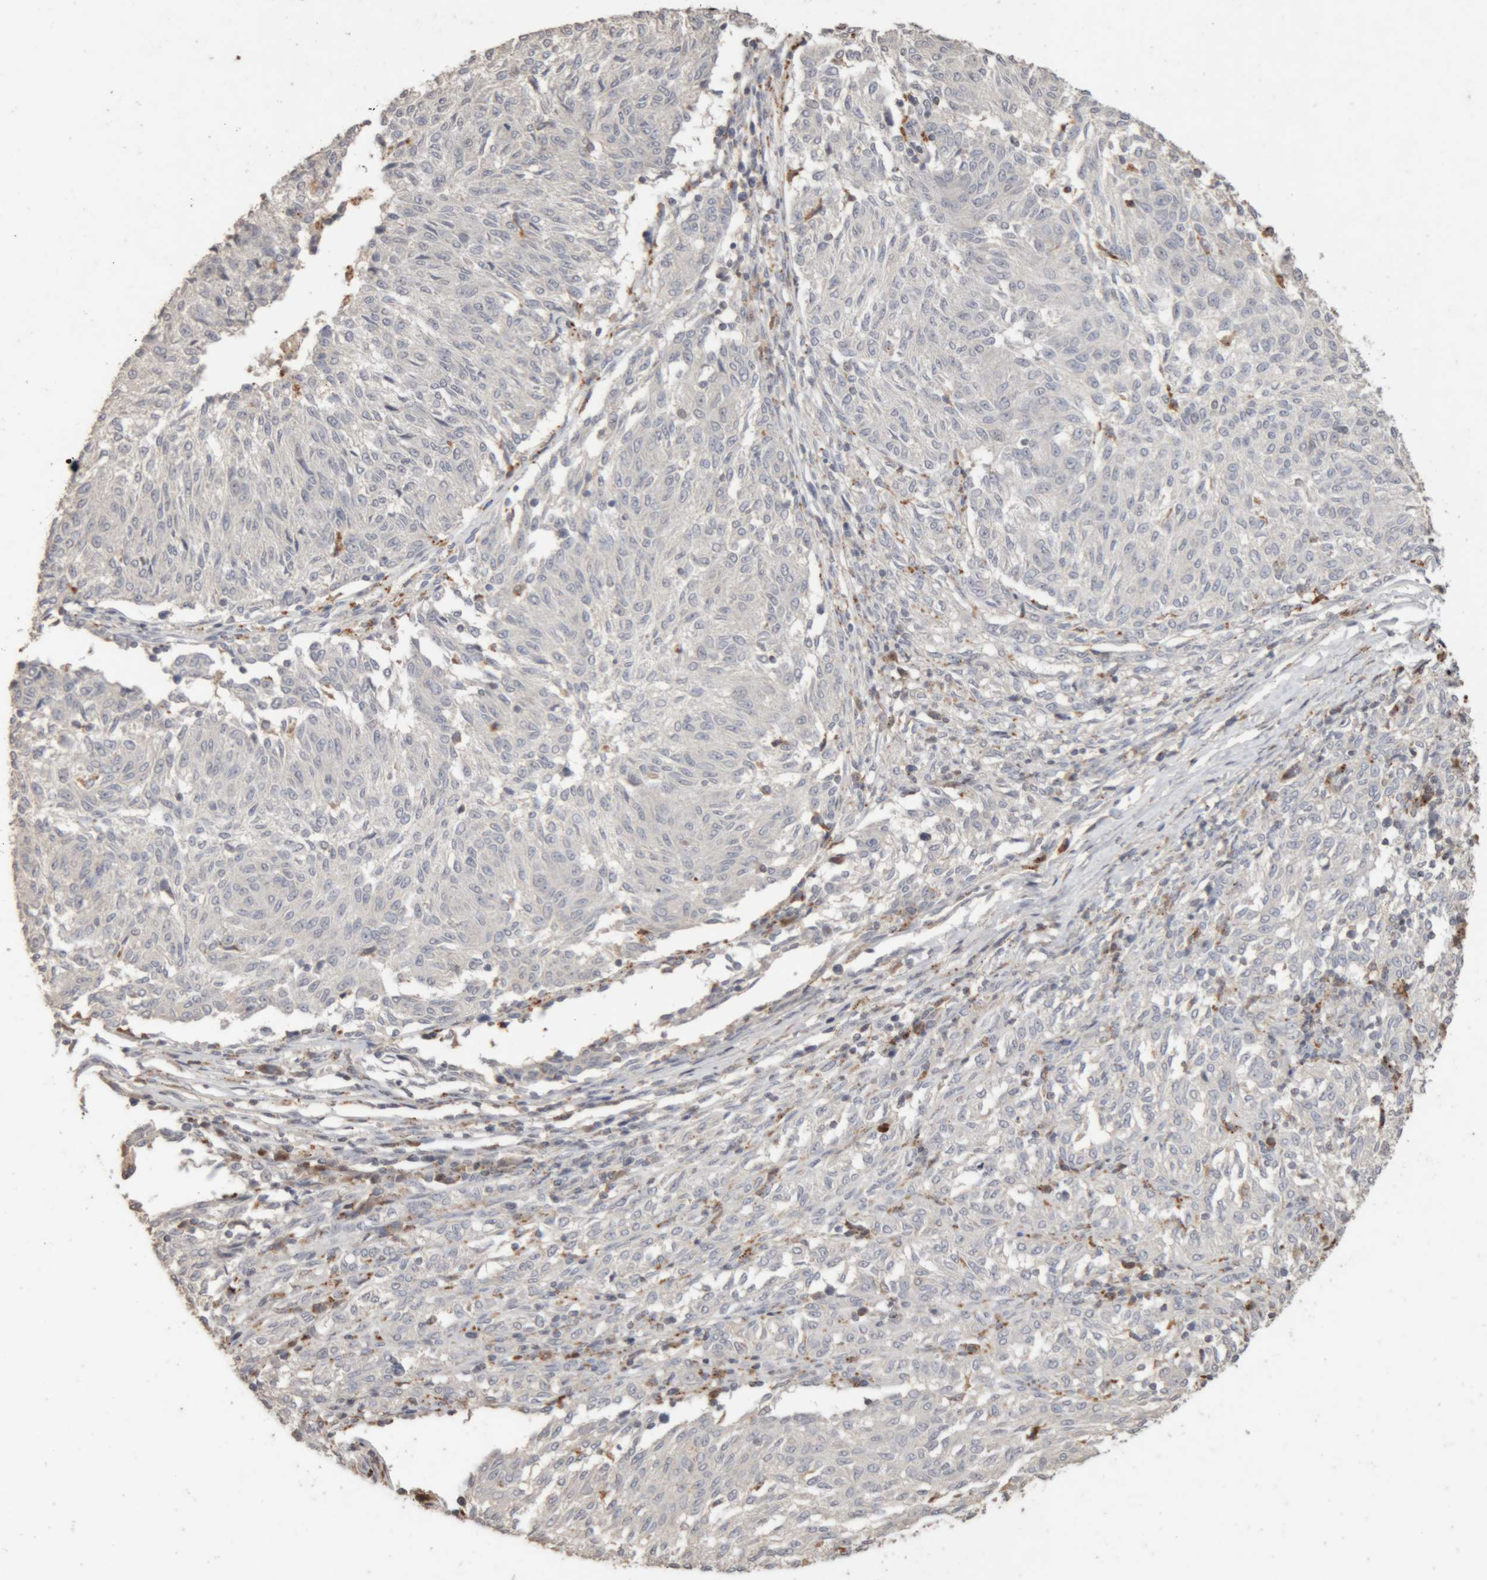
{"staining": {"intensity": "negative", "quantity": "none", "location": "none"}, "tissue": "melanoma", "cell_type": "Tumor cells", "image_type": "cancer", "snomed": [{"axis": "morphology", "description": "Malignant melanoma, NOS"}, {"axis": "topography", "description": "Skin"}], "caption": "Immunohistochemistry image of human malignant melanoma stained for a protein (brown), which demonstrates no staining in tumor cells.", "gene": "ARSA", "patient": {"sex": "female", "age": 72}}